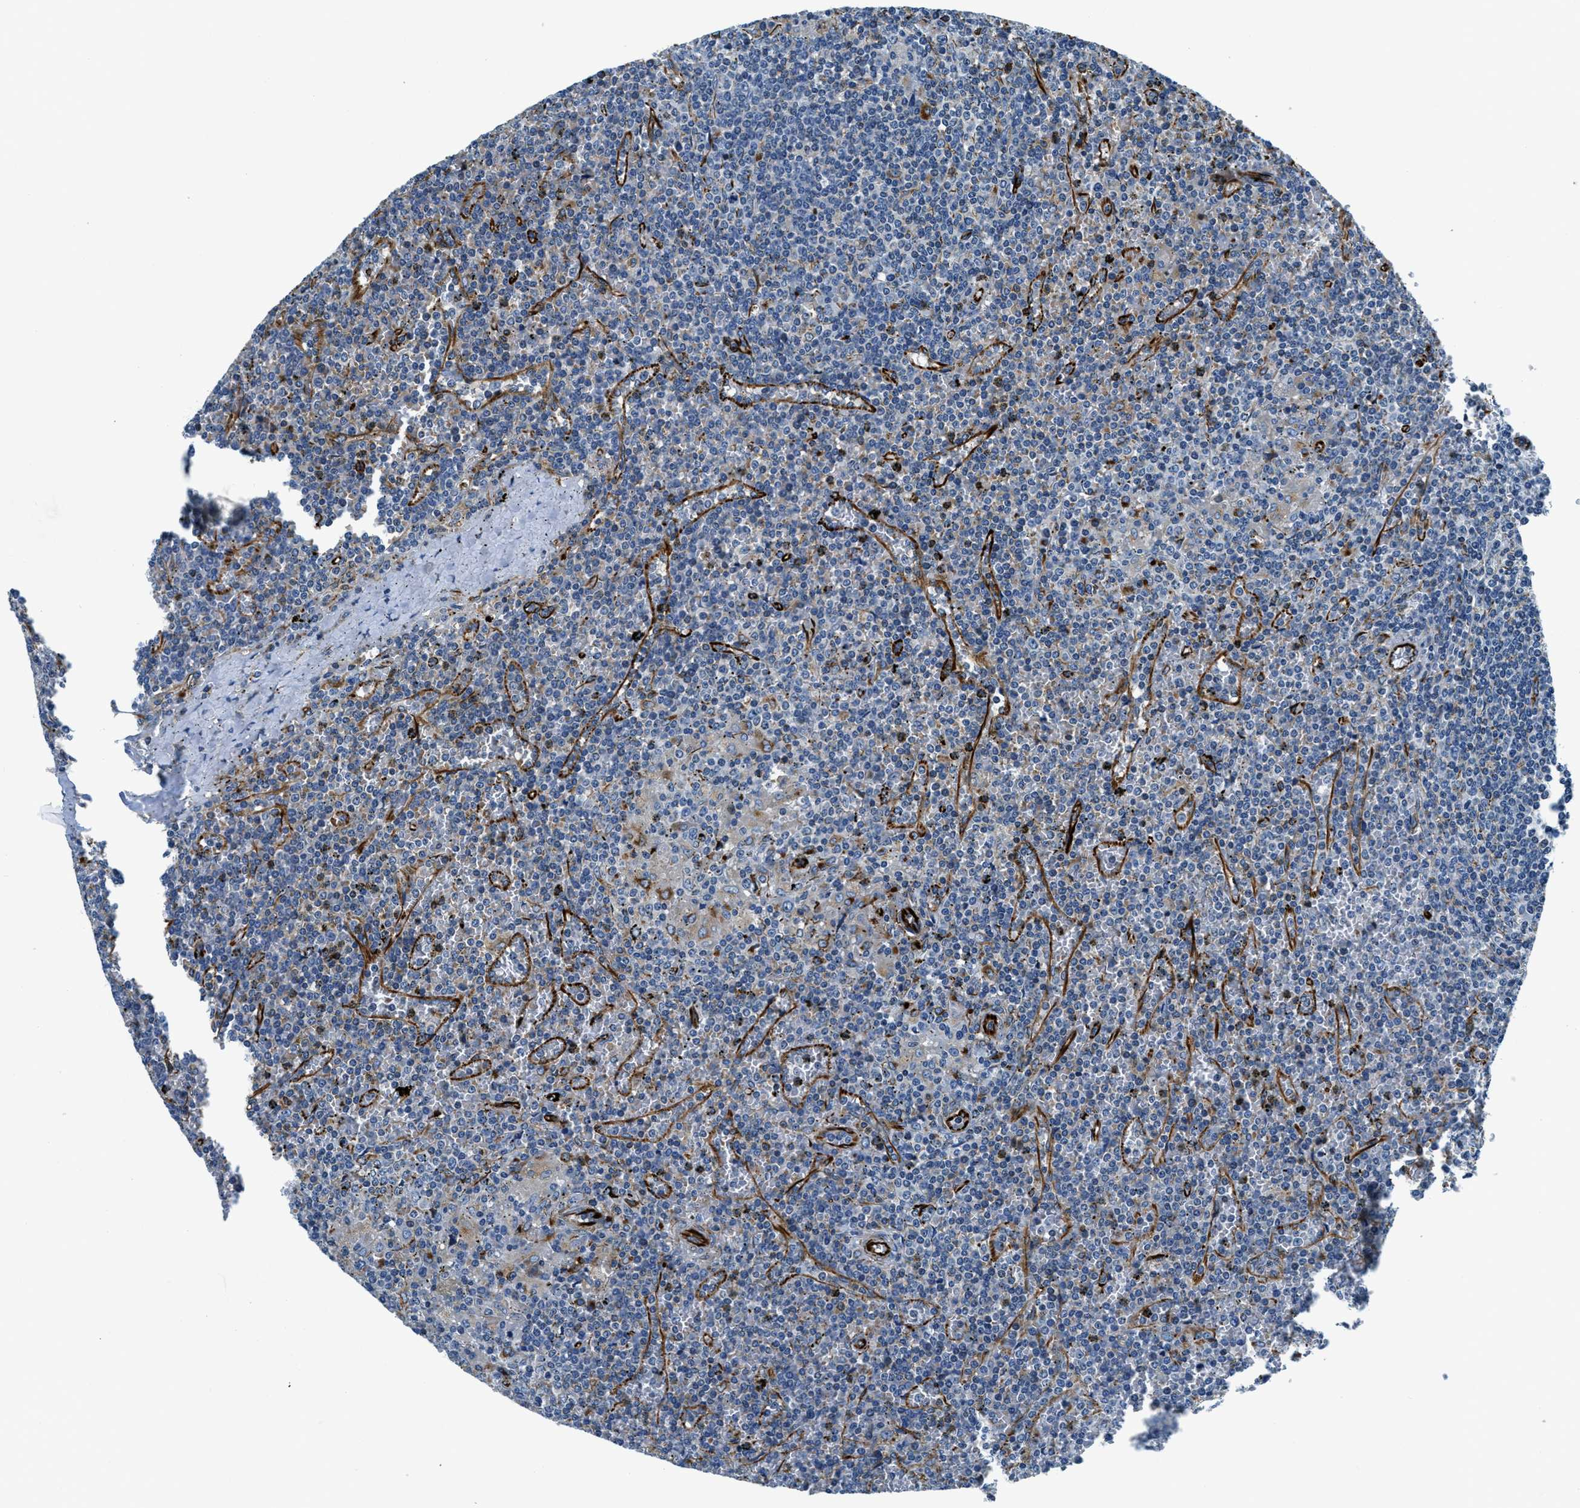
{"staining": {"intensity": "negative", "quantity": "none", "location": "none"}, "tissue": "lymphoma", "cell_type": "Tumor cells", "image_type": "cancer", "snomed": [{"axis": "morphology", "description": "Malignant lymphoma, non-Hodgkin's type, Low grade"}, {"axis": "topography", "description": "Spleen"}], "caption": "Immunohistochemistry of lymphoma exhibits no staining in tumor cells. (DAB (3,3'-diaminobenzidine) immunohistochemistry (IHC), high magnification).", "gene": "GNS", "patient": {"sex": "female", "age": 19}}